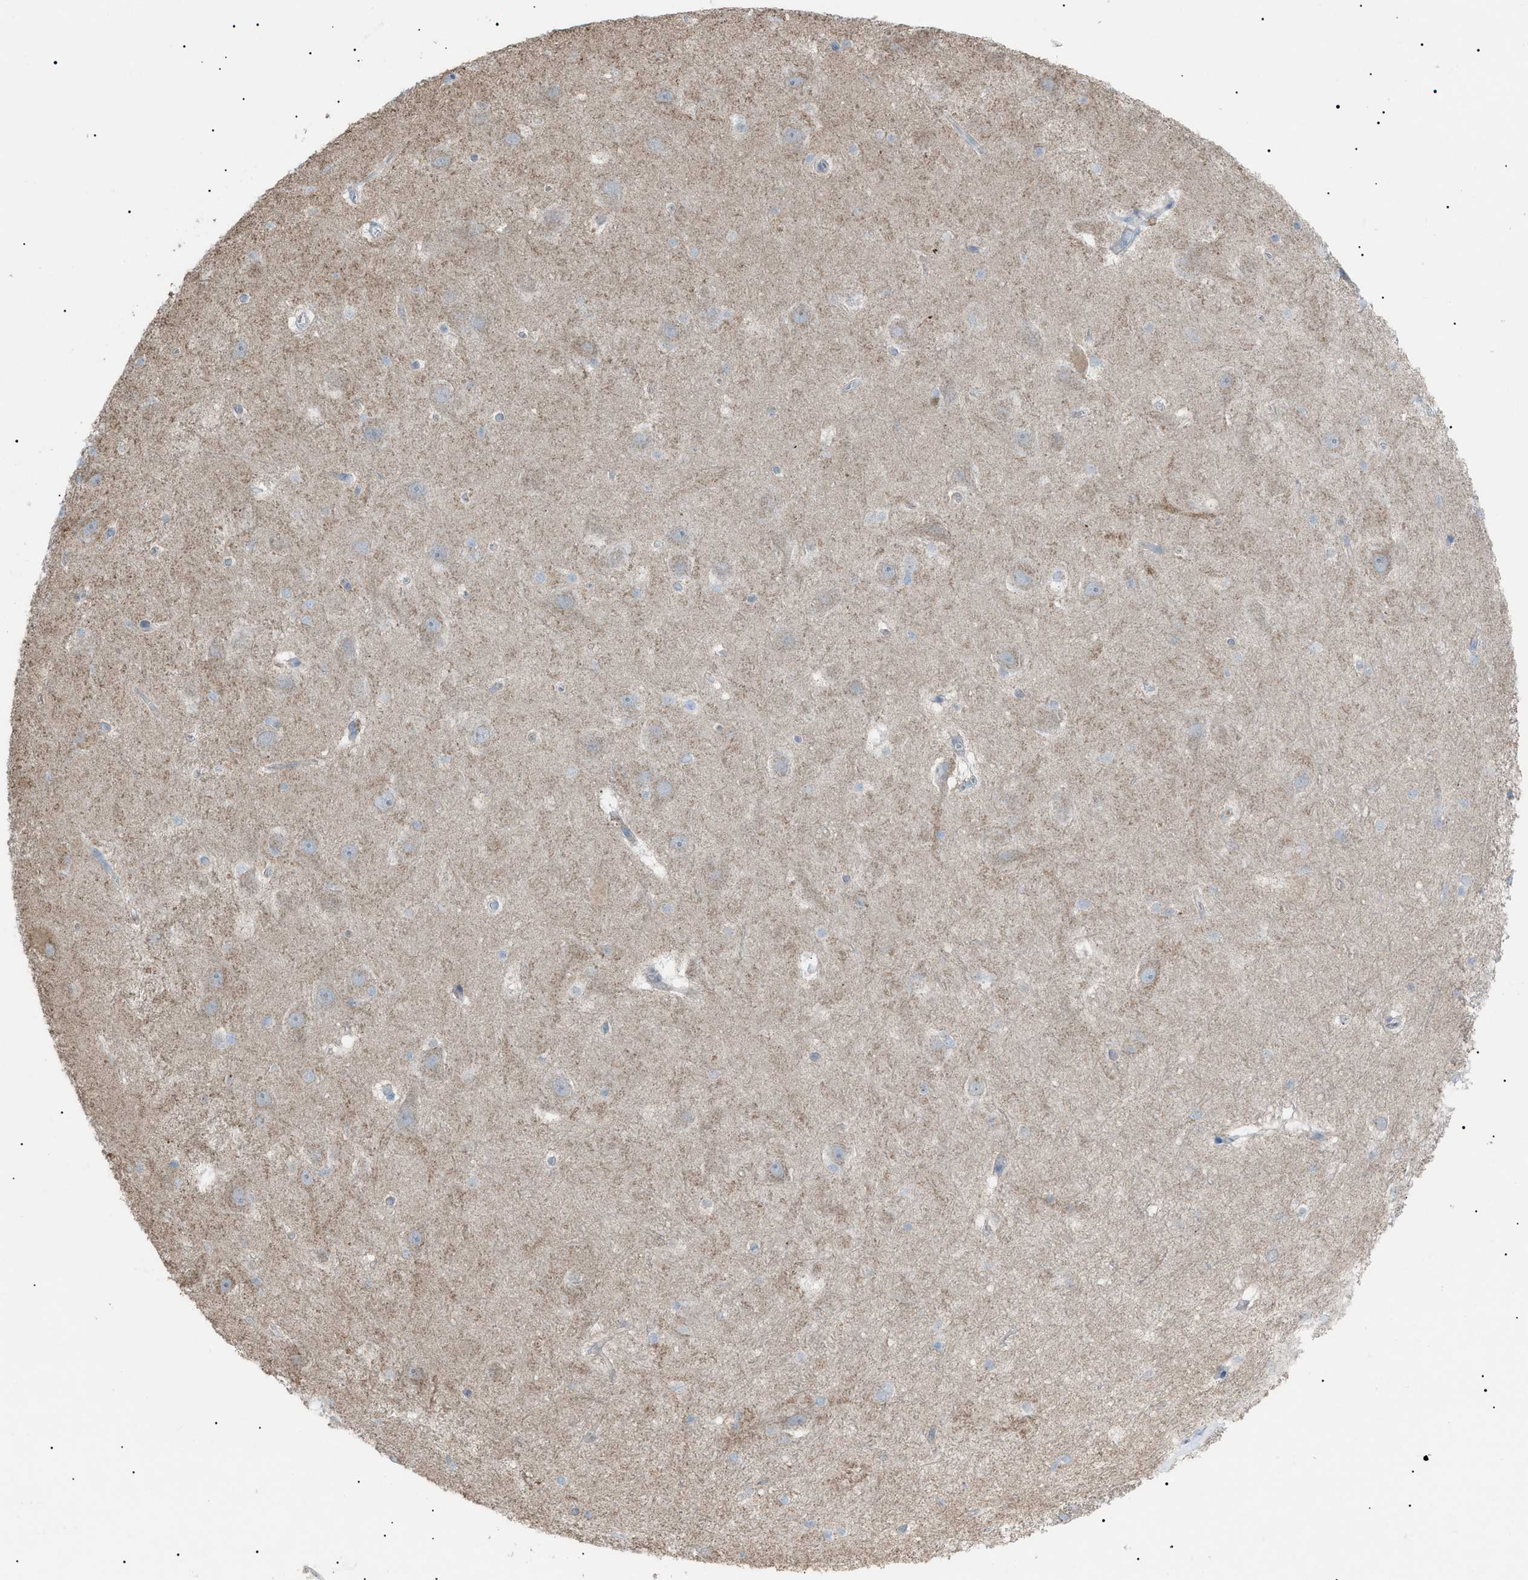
{"staining": {"intensity": "weak", "quantity": "<25%", "location": "cytoplasmic/membranous"}, "tissue": "hippocampus", "cell_type": "Glial cells", "image_type": "normal", "snomed": [{"axis": "morphology", "description": "Normal tissue, NOS"}, {"axis": "topography", "description": "Hippocampus"}], "caption": "Immunohistochemistry photomicrograph of benign hippocampus: human hippocampus stained with DAB (3,3'-diaminobenzidine) shows no significant protein staining in glial cells.", "gene": "ZNF516", "patient": {"sex": "female", "age": 19}}